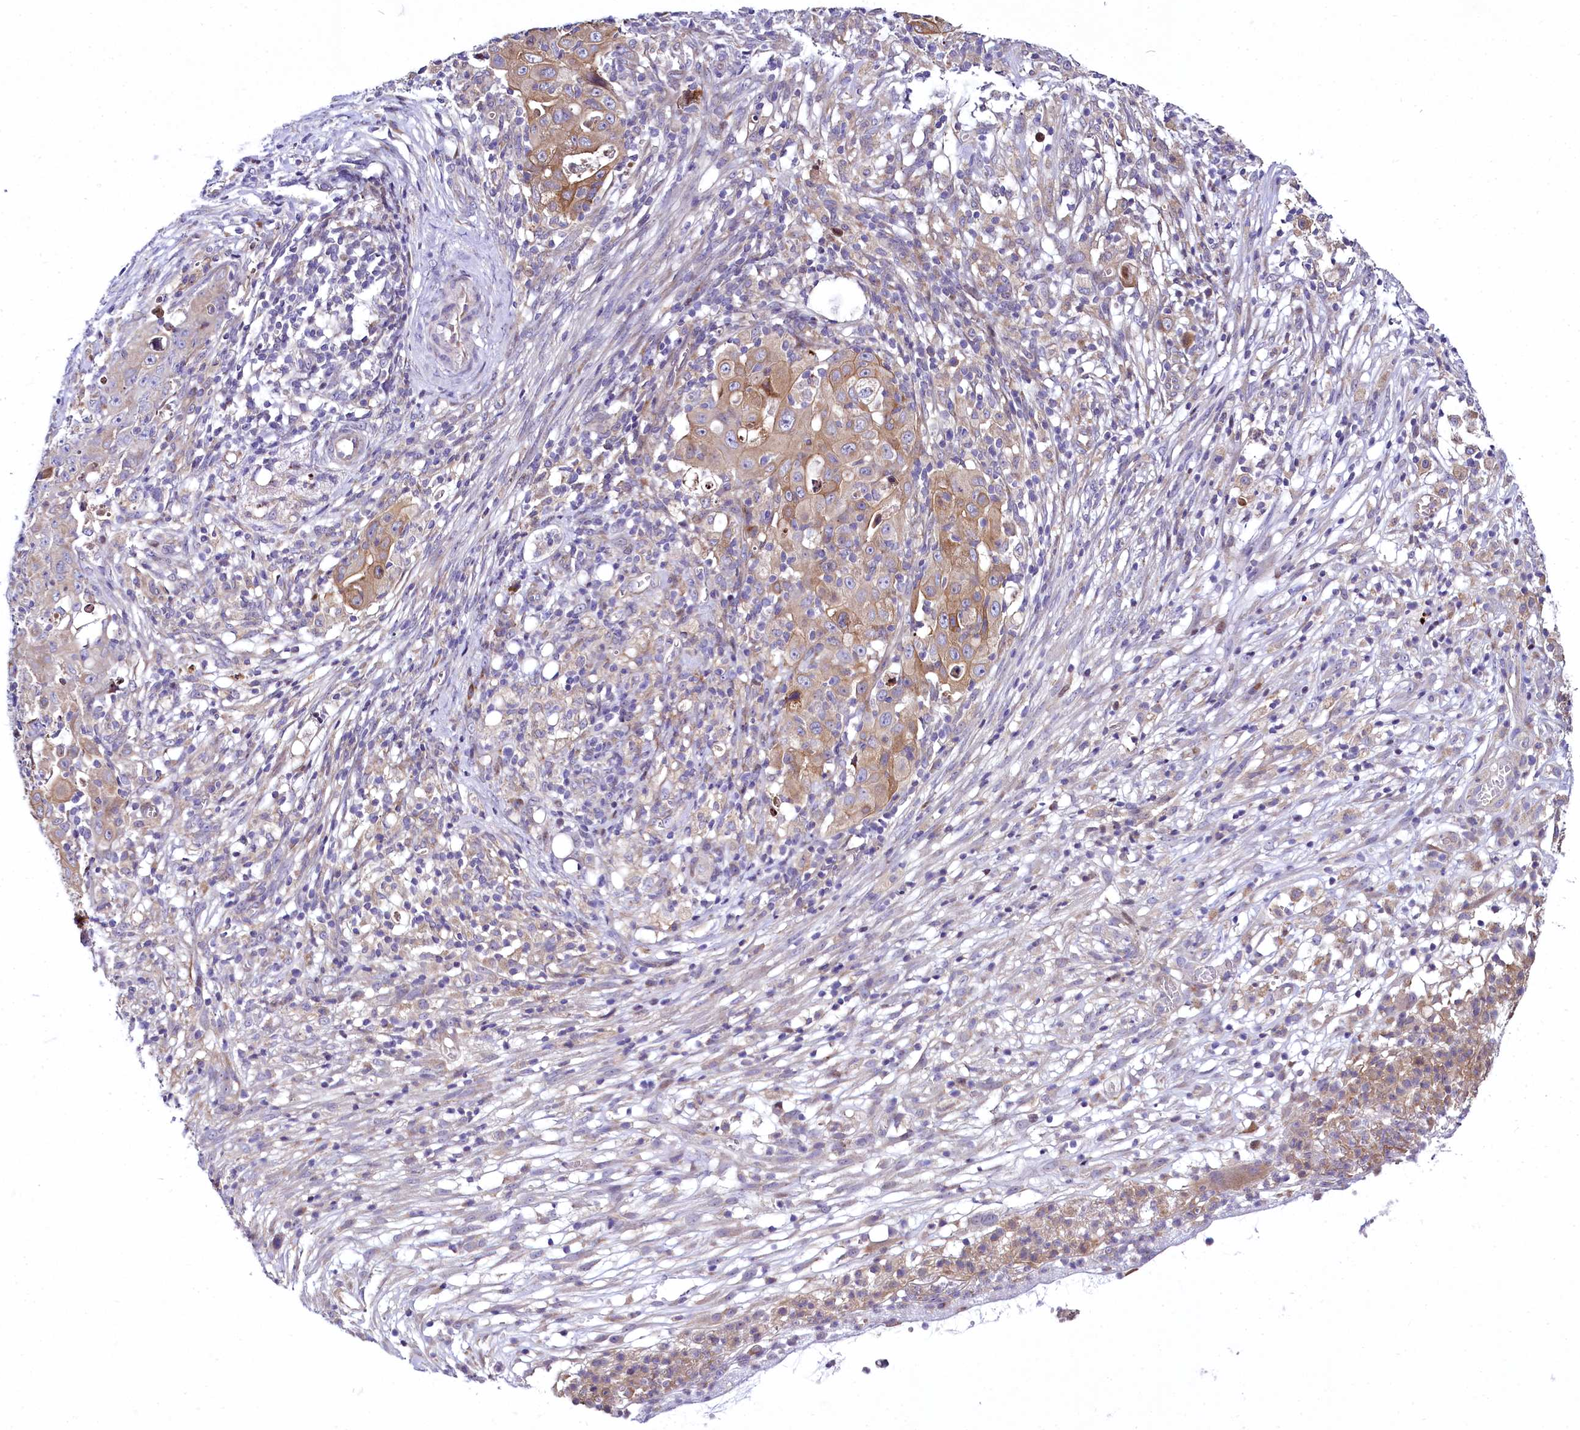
{"staining": {"intensity": "moderate", "quantity": "<25%", "location": "cytoplasmic/membranous"}, "tissue": "ovarian cancer", "cell_type": "Tumor cells", "image_type": "cancer", "snomed": [{"axis": "morphology", "description": "Carcinoma, endometroid"}, {"axis": "topography", "description": "Ovary"}], "caption": "This image reveals IHC staining of ovarian cancer, with low moderate cytoplasmic/membranous positivity in approximately <25% of tumor cells.", "gene": "ZC3H12C", "patient": {"sex": "female", "age": 42}}